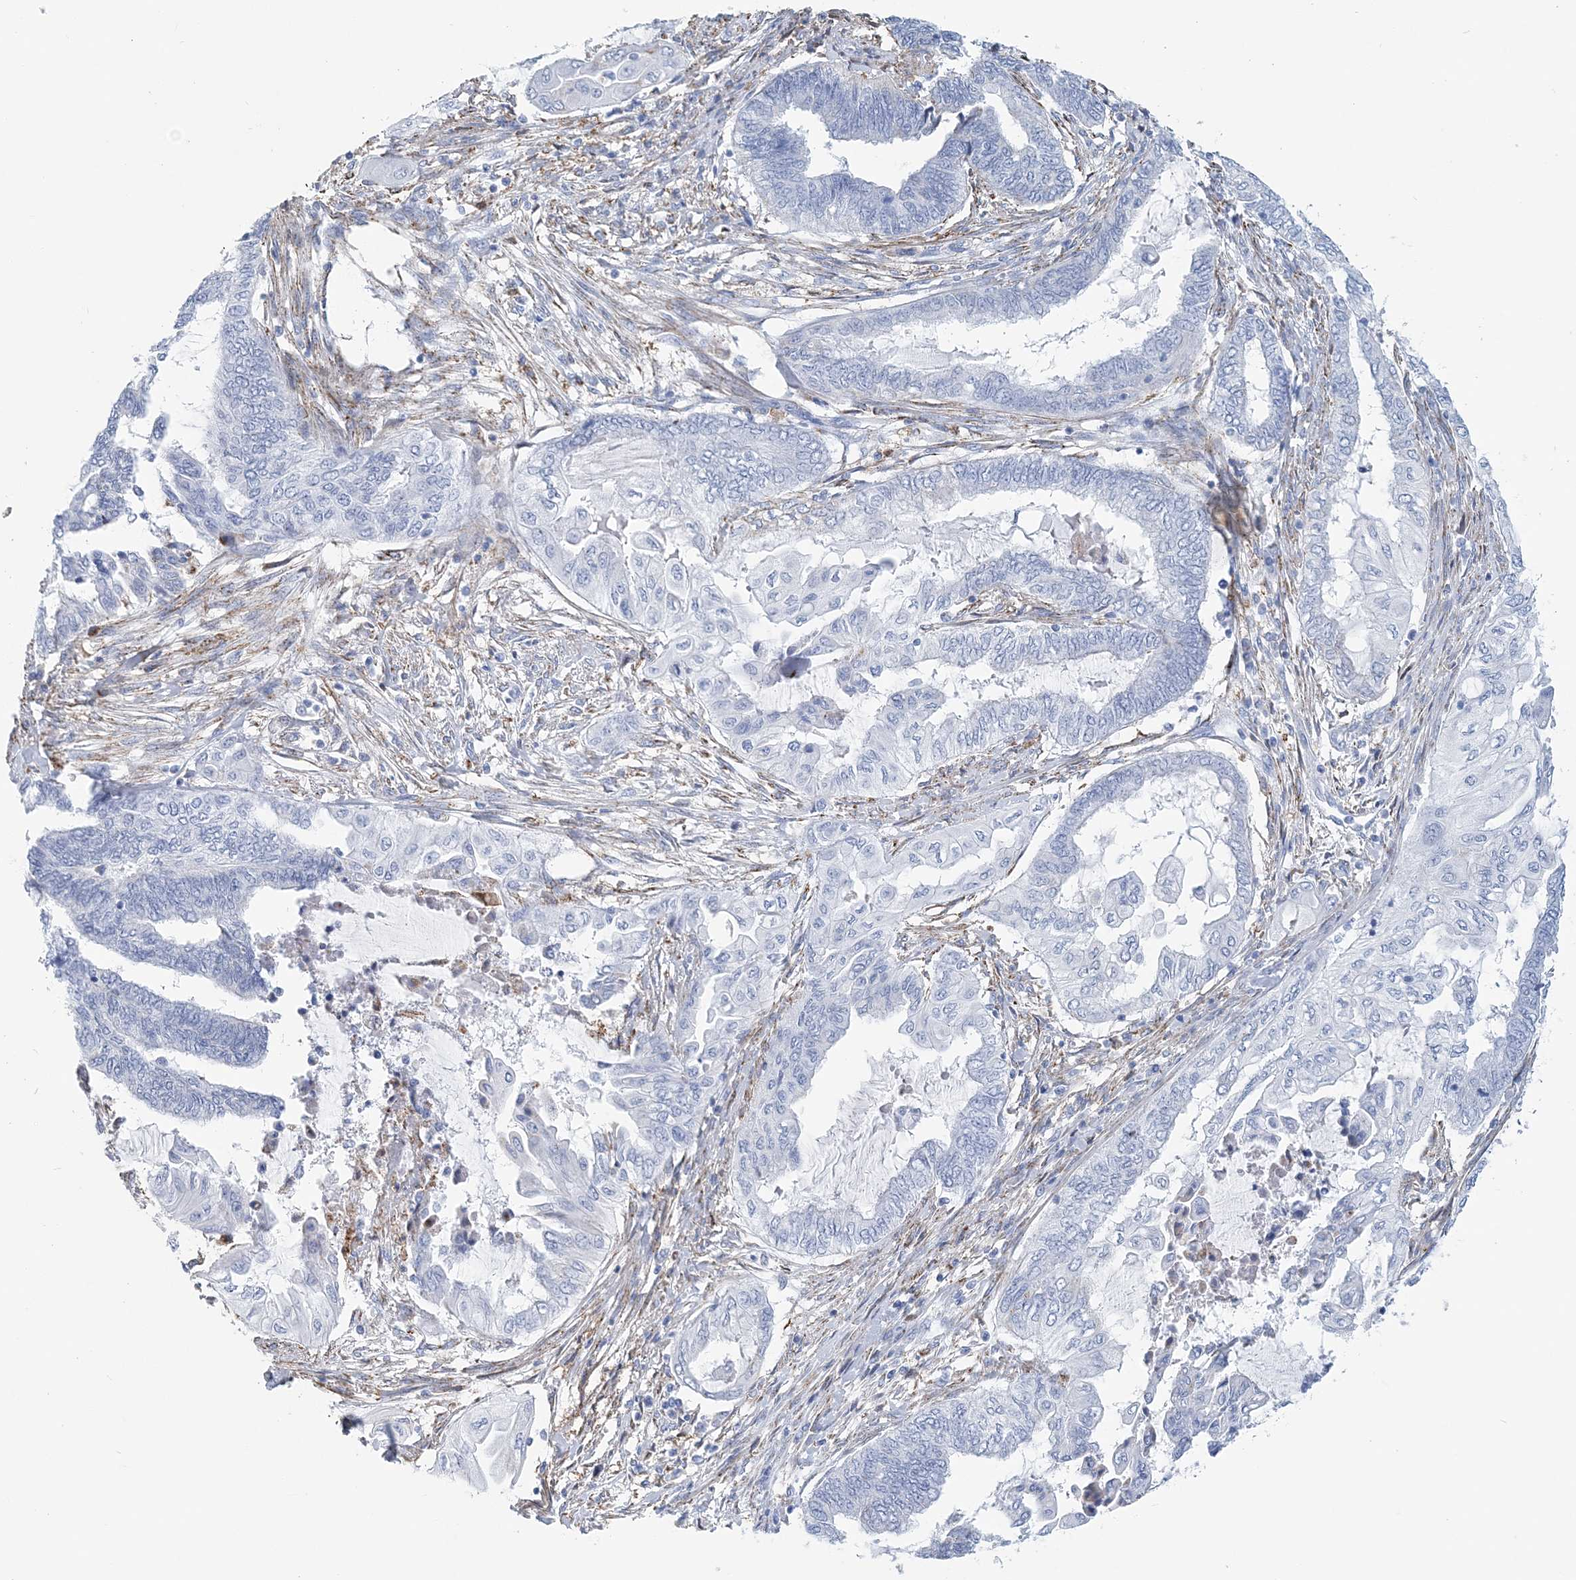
{"staining": {"intensity": "negative", "quantity": "none", "location": "none"}, "tissue": "endometrial cancer", "cell_type": "Tumor cells", "image_type": "cancer", "snomed": [{"axis": "morphology", "description": "Adenocarcinoma, NOS"}, {"axis": "topography", "description": "Uterus"}, {"axis": "topography", "description": "Endometrium"}], "caption": "Tumor cells are negative for brown protein staining in endometrial adenocarcinoma.", "gene": "NKX6-1", "patient": {"sex": "female", "age": 70}}